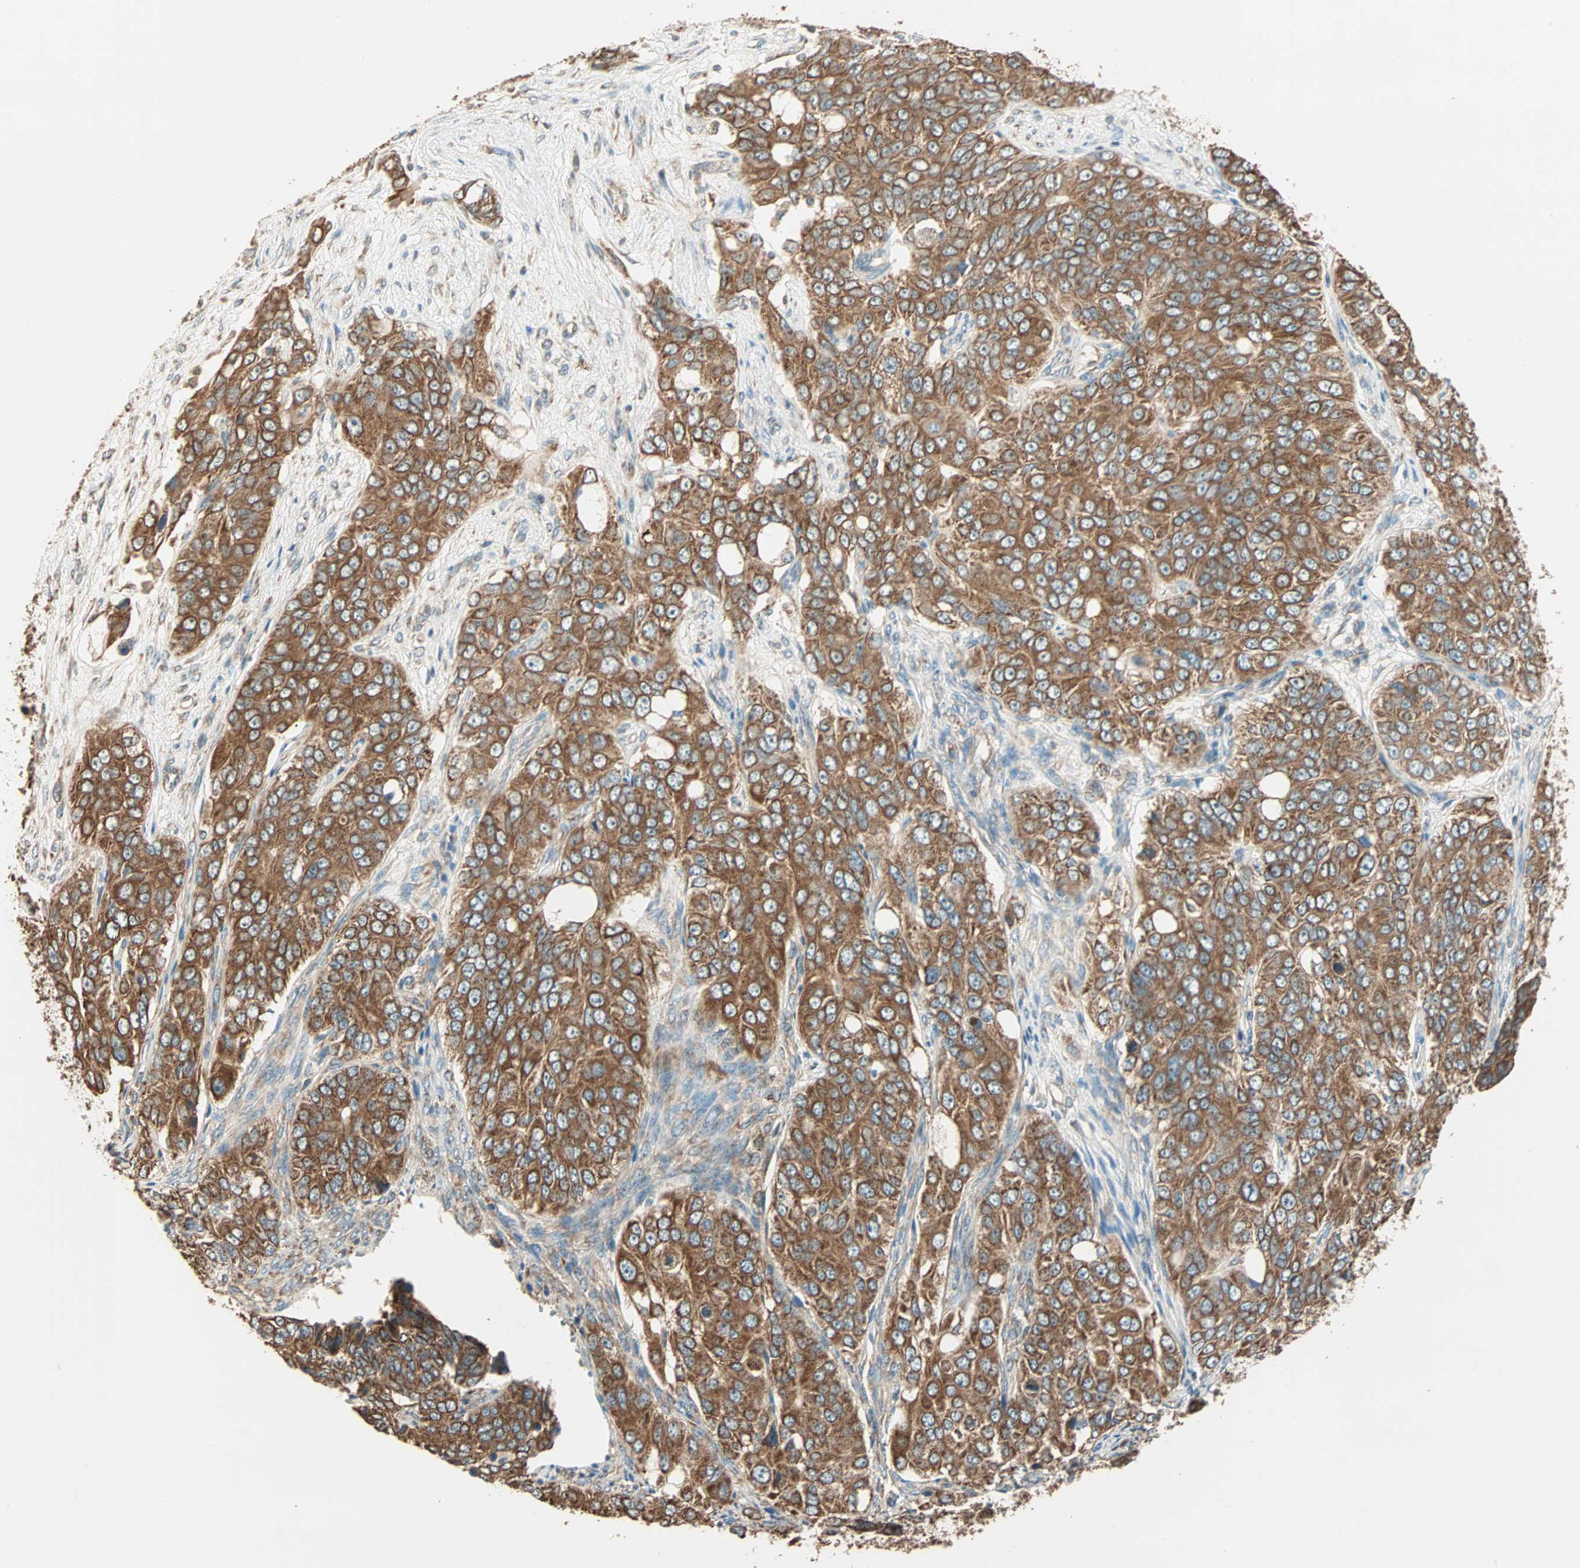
{"staining": {"intensity": "strong", "quantity": ">75%", "location": "cytoplasmic/membranous"}, "tissue": "ovarian cancer", "cell_type": "Tumor cells", "image_type": "cancer", "snomed": [{"axis": "morphology", "description": "Carcinoma, endometroid"}, {"axis": "topography", "description": "Ovary"}], "caption": "This histopathology image exhibits ovarian cancer stained with immunohistochemistry (IHC) to label a protein in brown. The cytoplasmic/membranous of tumor cells show strong positivity for the protein. Nuclei are counter-stained blue.", "gene": "EIF4G2", "patient": {"sex": "female", "age": 51}}